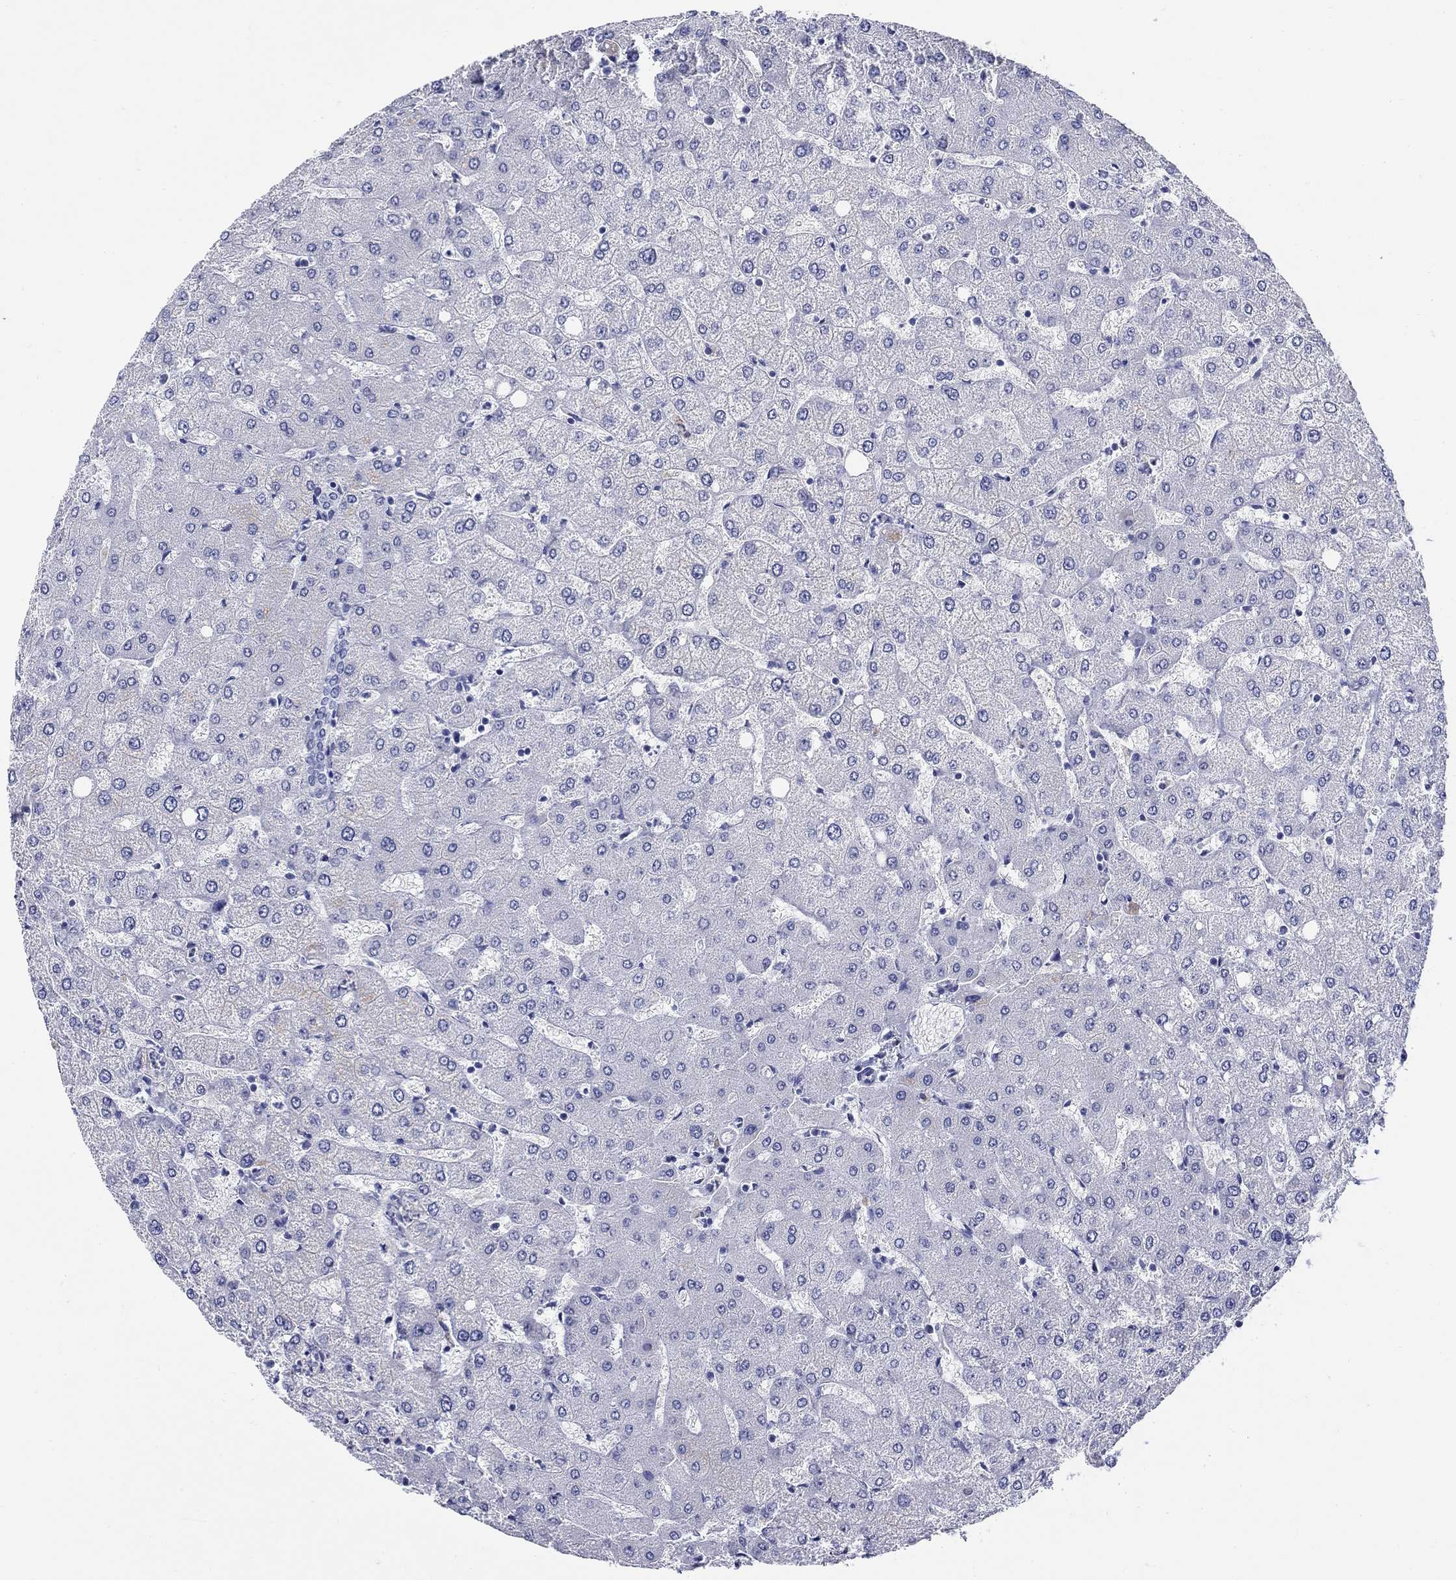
{"staining": {"intensity": "negative", "quantity": "none", "location": "none"}, "tissue": "liver", "cell_type": "Cholangiocytes", "image_type": "normal", "snomed": [{"axis": "morphology", "description": "Normal tissue, NOS"}, {"axis": "topography", "description": "Liver"}], "caption": "The micrograph shows no staining of cholangiocytes in normal liver.", "gene": "CRYGS", "patient": {"sex": "female", "age": 54}}